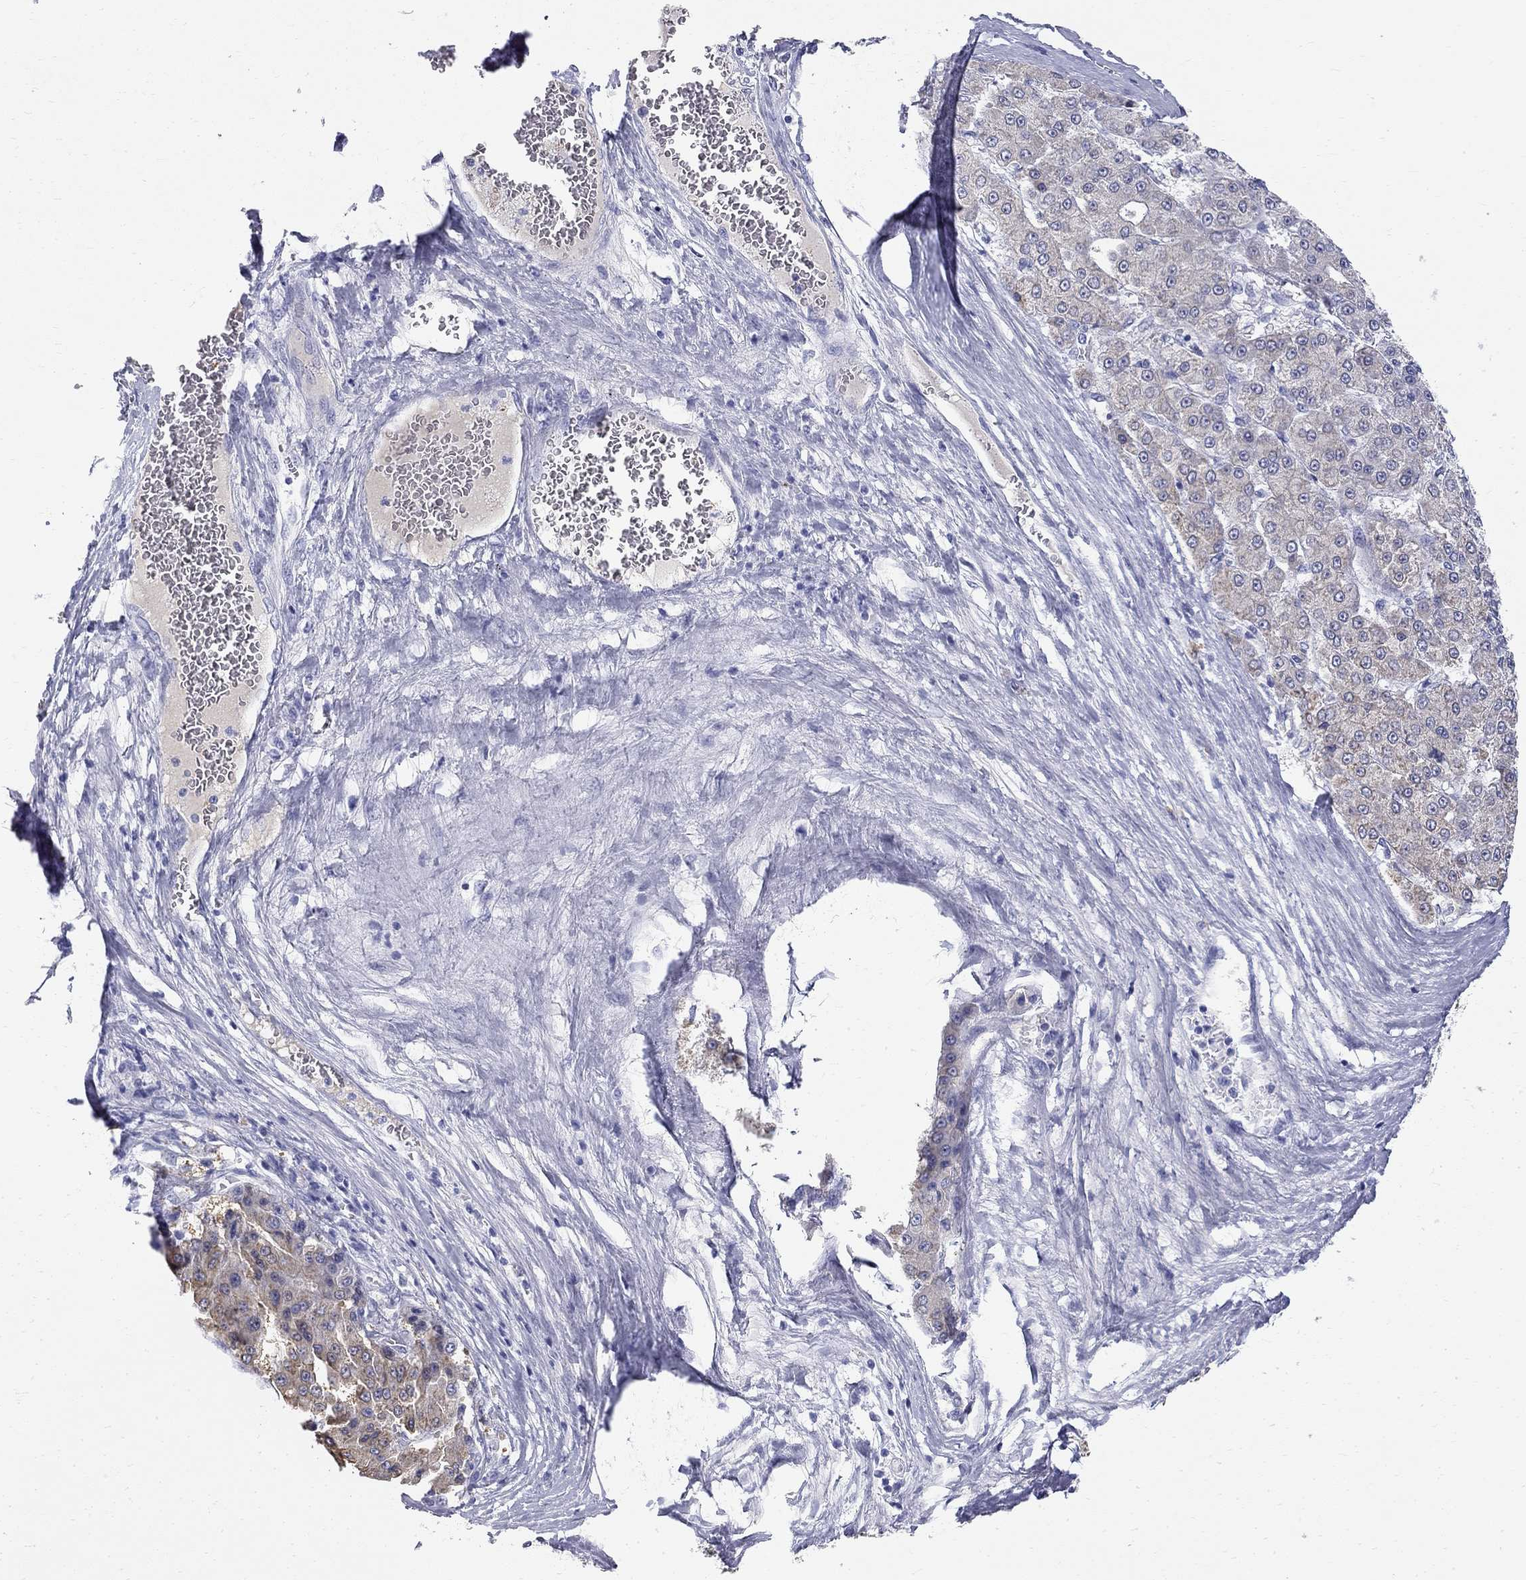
{"staining": {"intensity": "negative", "quantity": "none", "location": "none"}, "tissue": "liver cancer", "cell_type": "Tumor cells", "image_type": "cancer", "snomed": [{"axis": "morphology", "description": "Carcinoma, Hepatocellular, NOS"}, {"axis": "topography", "description": "Liver"}], "caption": "Liver cancer (hepatocellular carcinoma) was stained to show a protein in brown. There is no significant staining in tumor cells.", "gene": "PHOX2B", "patient": {"sex": "male", "age": 70}}